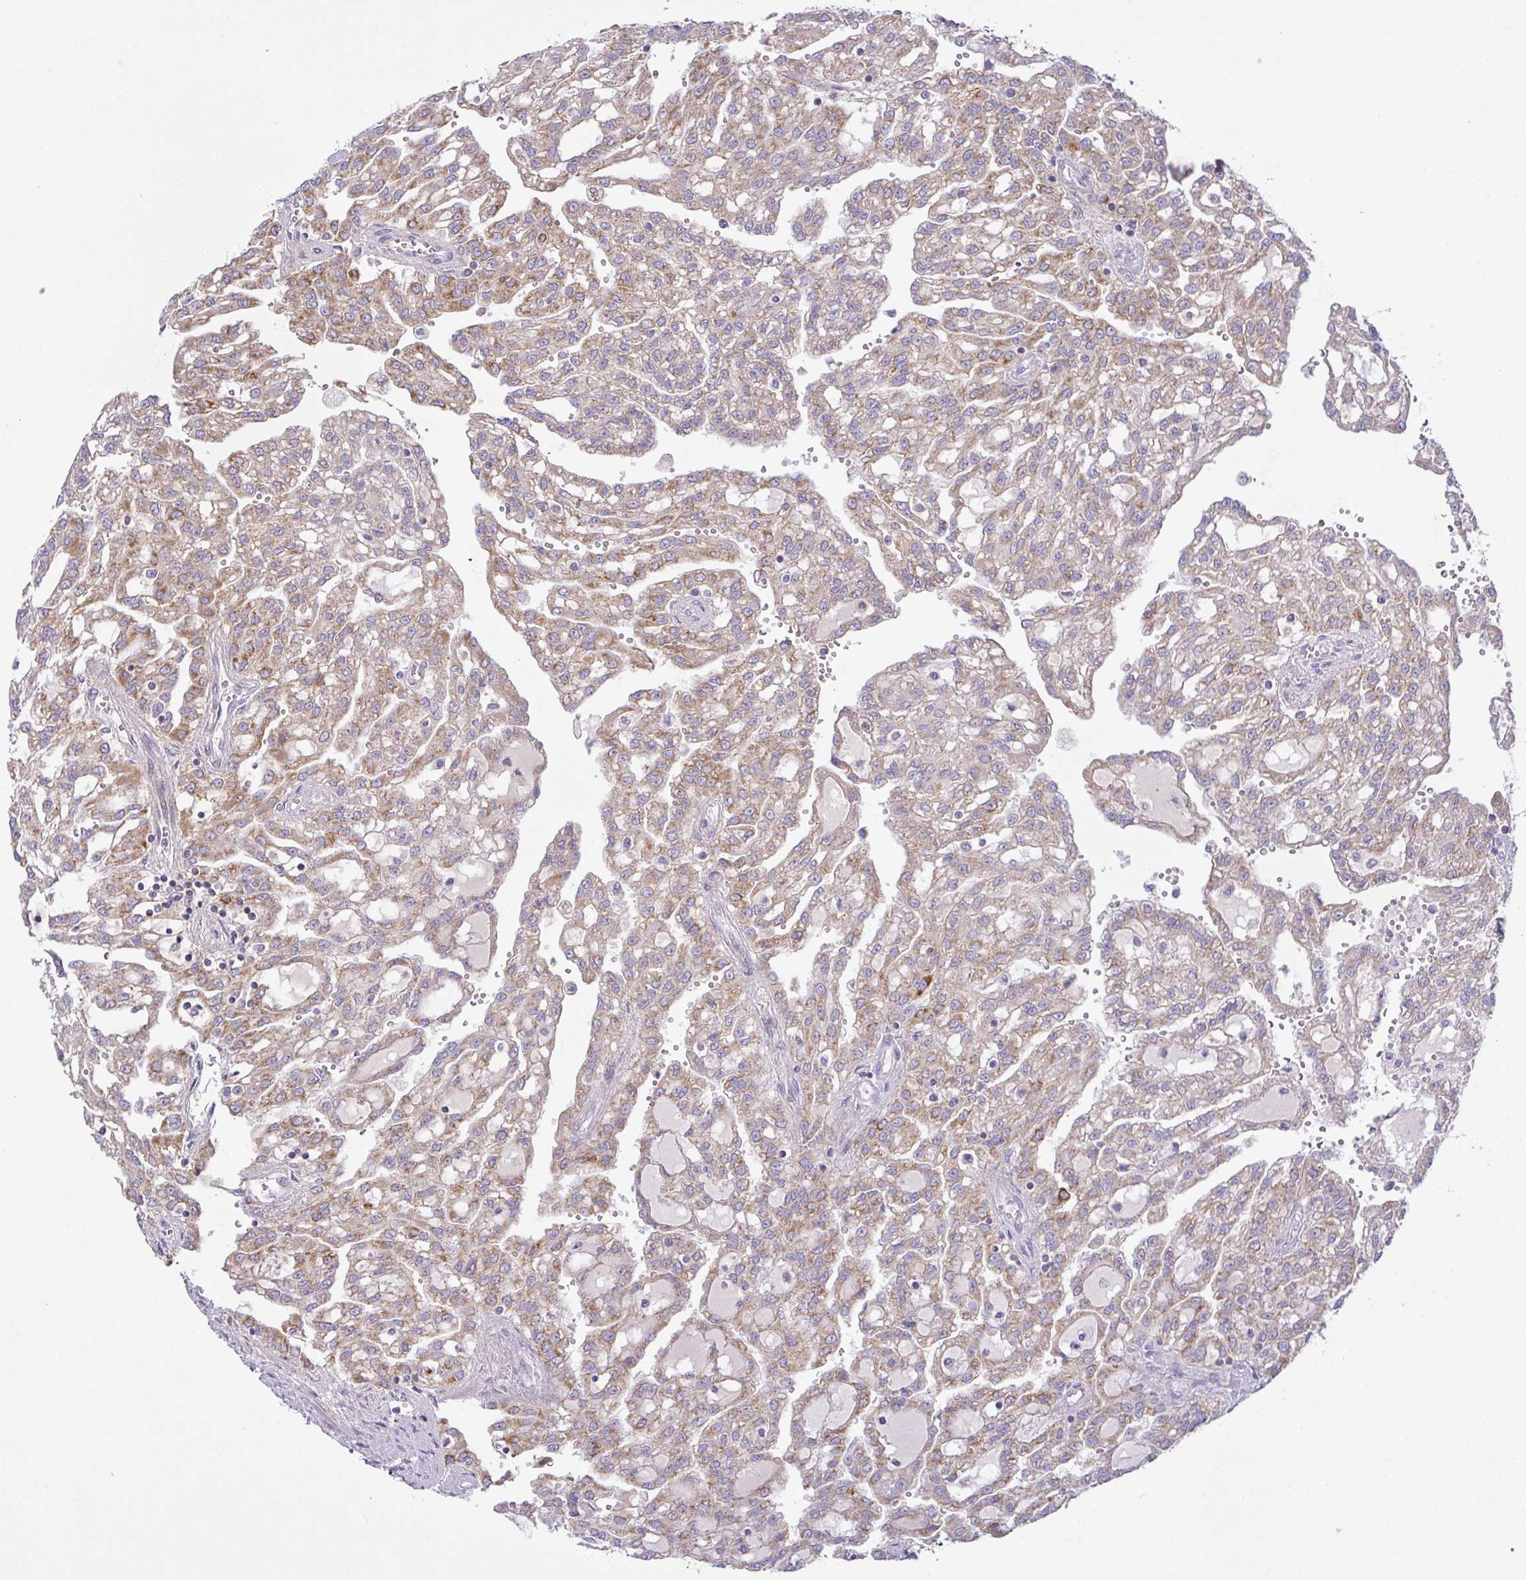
{"staining": {"intensity": "moderate", "quantity": ">75%", "location": "cytoplasmic/membranous"}, "tissue": "renal cancer", "cell_type": "Tumor cells", "image_type": "cancer", "snomed": [{"axis": "morphology", "description": "Adenocarcinoma, NOS"}, {"axis": "topography", "description": "Kidney"}], "caption": "Tumor cells exhibit medium levels of moderate cytoplasmic/membranous expression in about >75% of cells in human renal cancer.", "gene": "CHDH", "patient": {"sex": "male", "age": 63}}